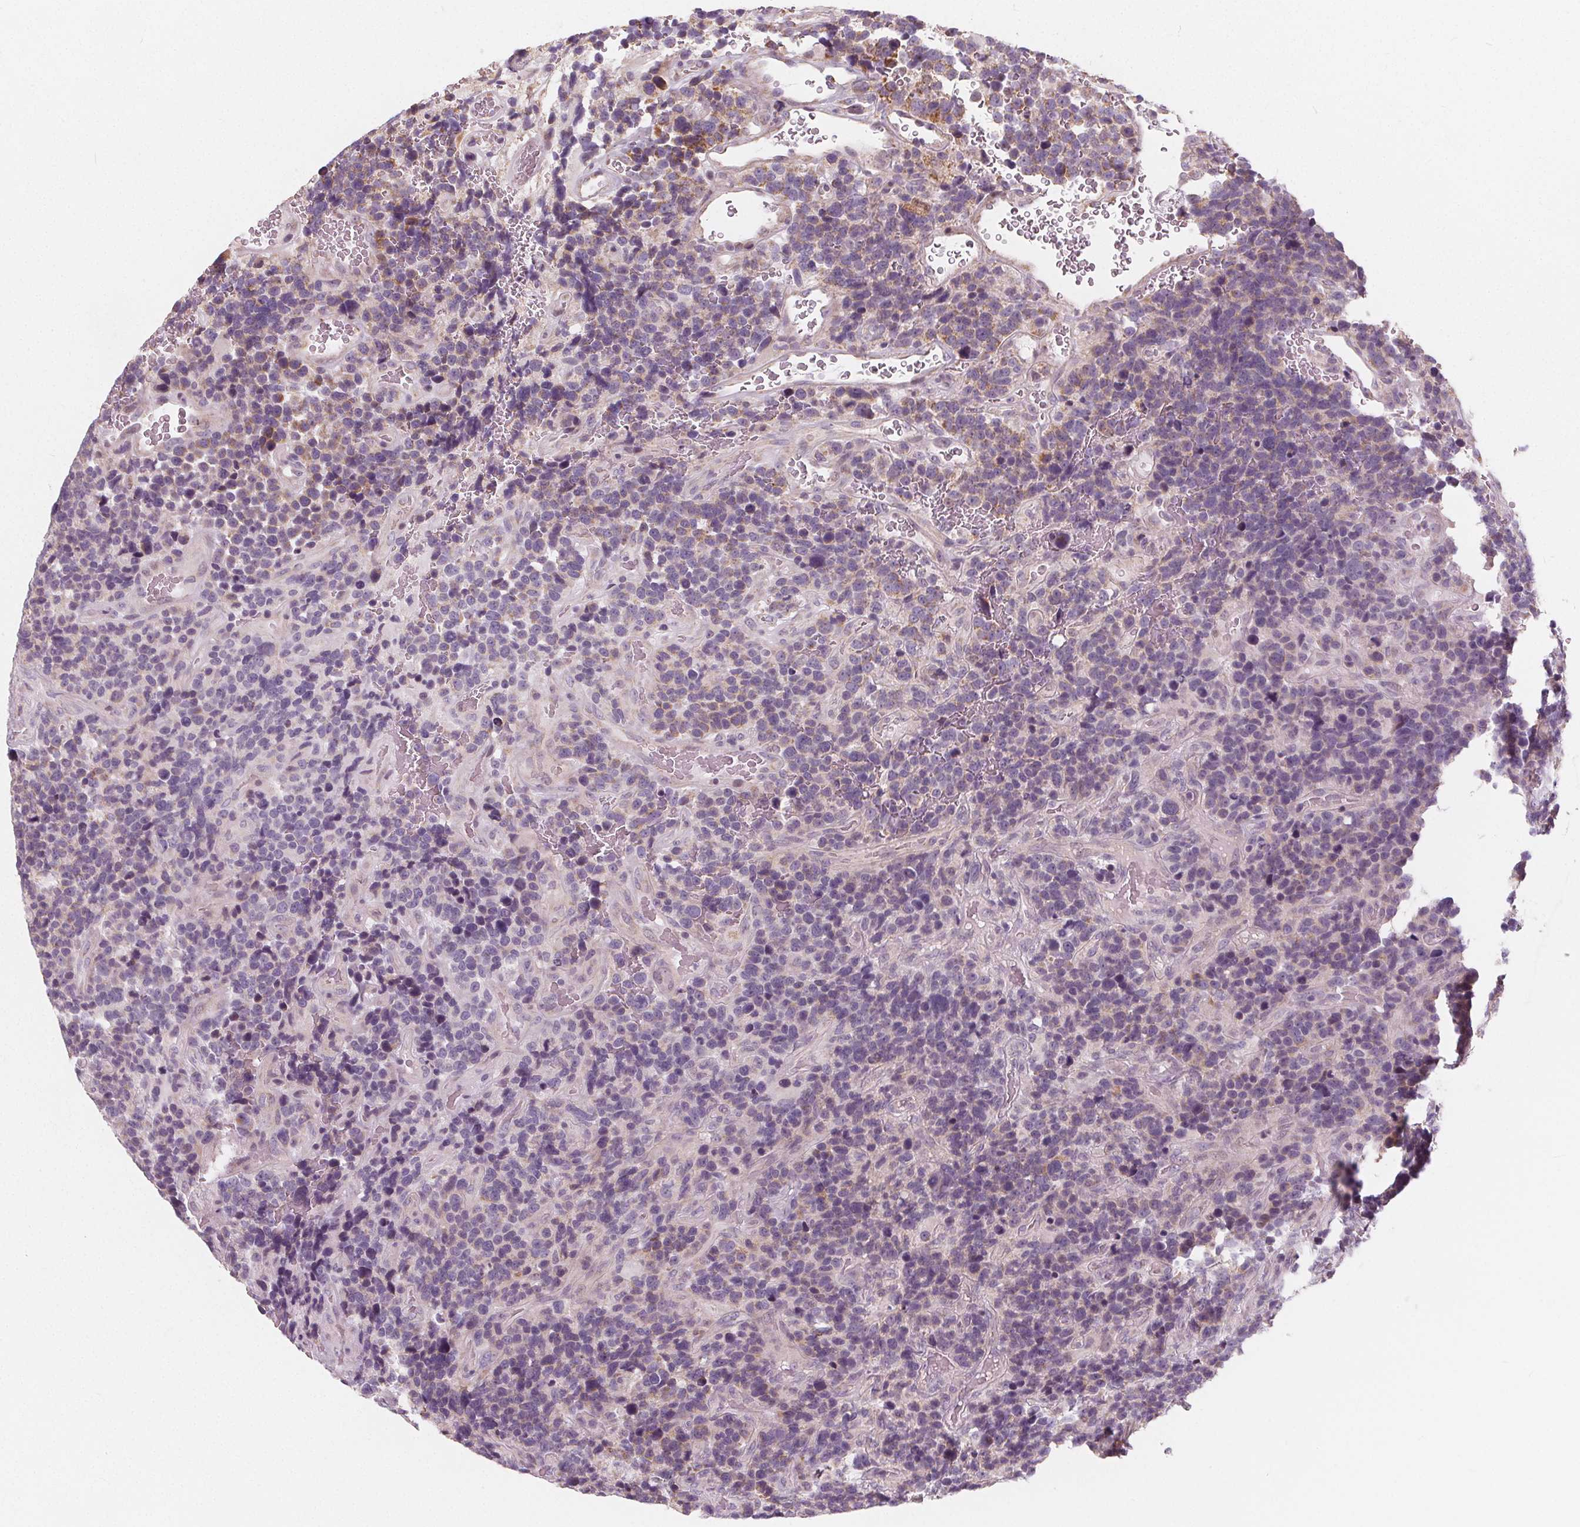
{"staining": {"intensity": "weak", "quantity": "25%-75%", "location": "nuclear"}, "tissue": "glioma", "cell_type": "Tumor cells", "image_type": "cancer", "snomed": [{"axis": "morphology", "description": "Glioma, malignant, High grade"}, {"axis": "topography", "description": "Brain"}], "caption": "The histopathology image demonstrates immunohistochemical staining of glioma. There is weak nuclear expression is seen in about 25%-75% of tumor cells.", "gene": "NUP210L", "patient": {"sex": "male", "age": 33}}